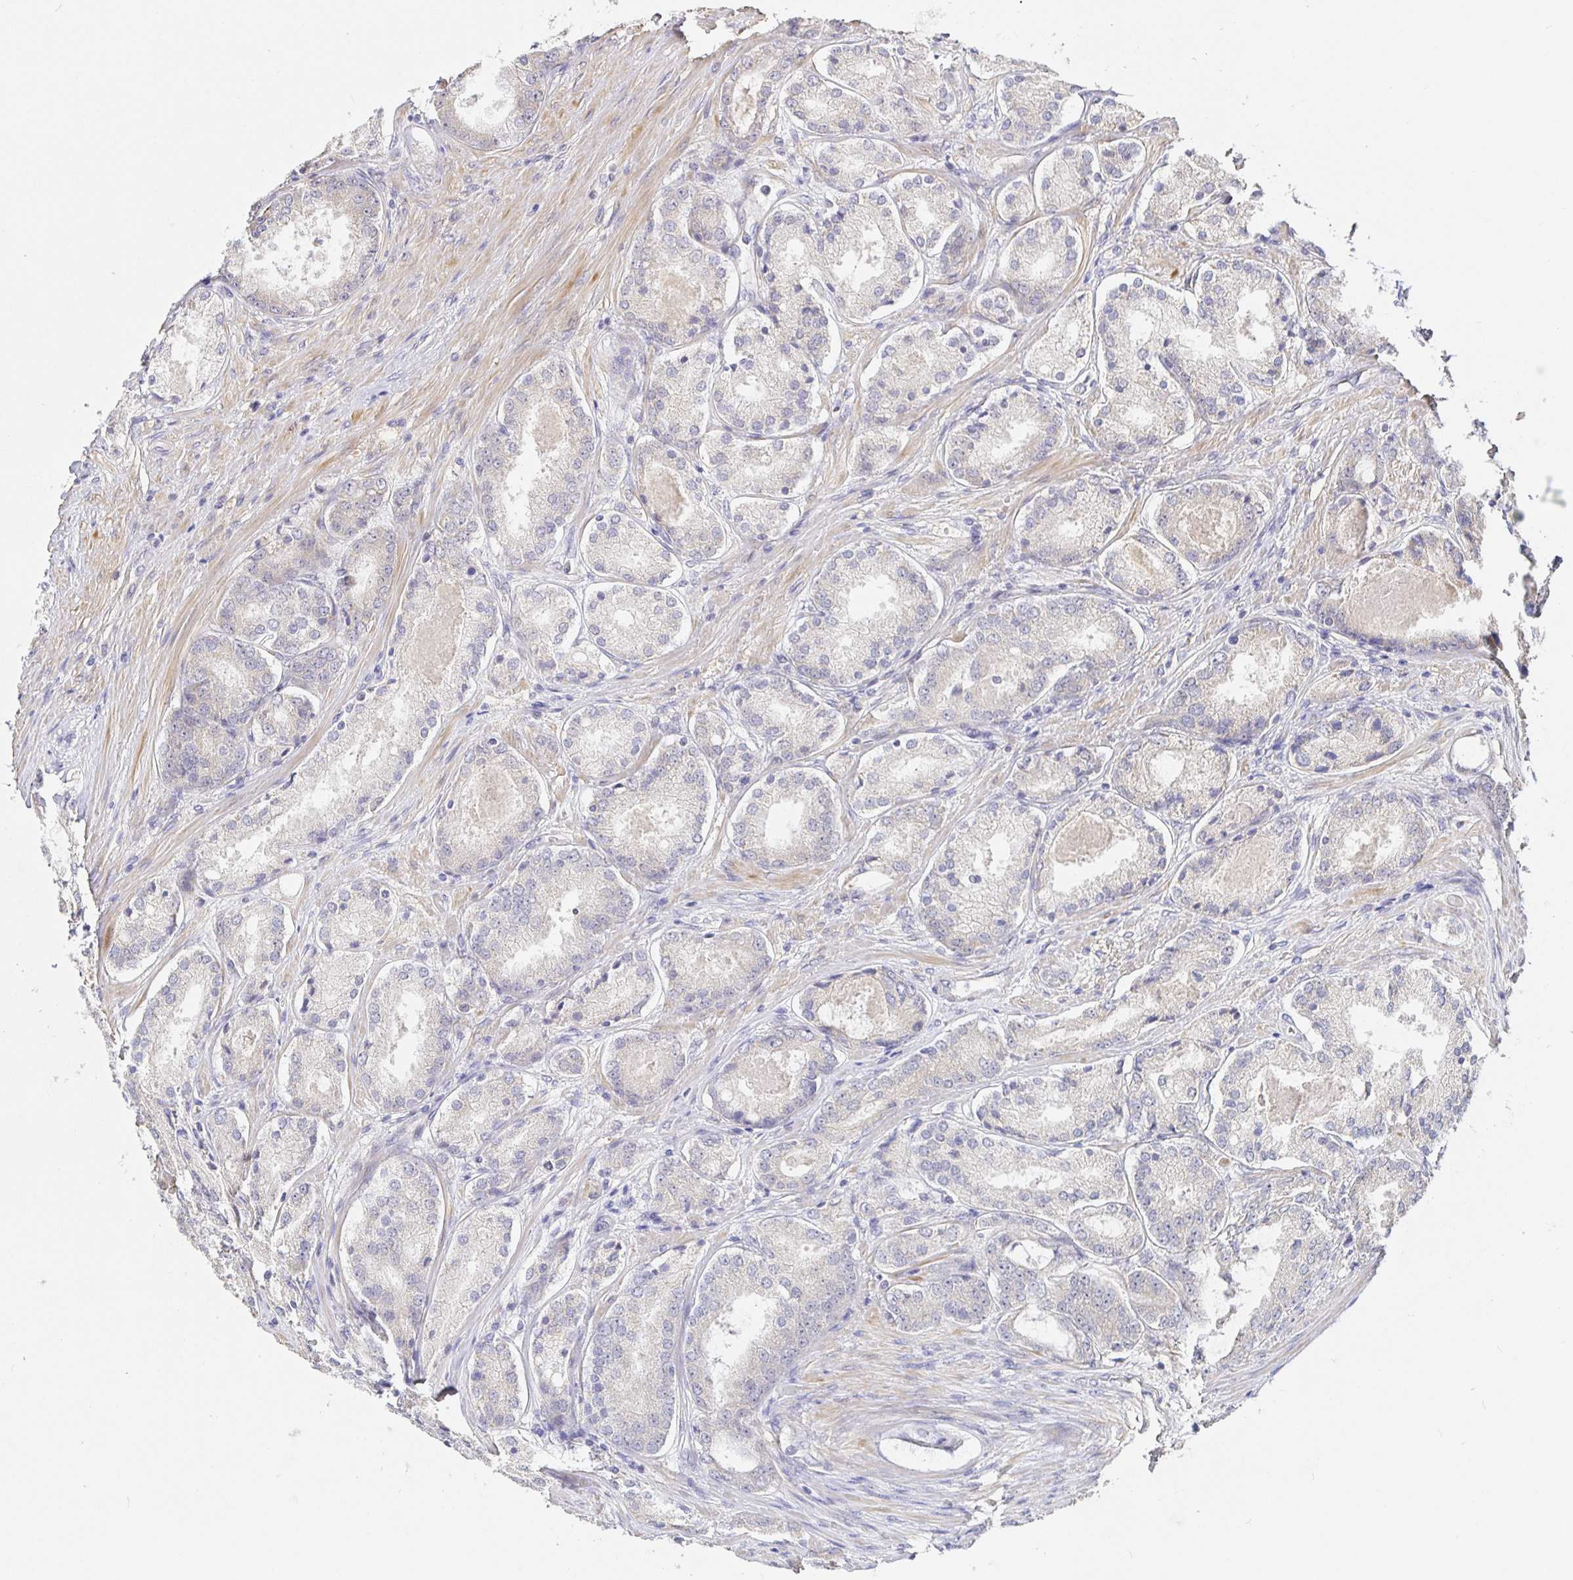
{"staining": {"intensity": "negative", "quantity": "none", "location": "none"}, "tissue": "prostate cancer", "cell_type": "Tumor cells", "image_type": "cancer", "snomed": [{"axis": "morphology", "description": "Adenocarcinoma, Low grade"}, {"axis": "topography", "description": "Prostate"}], "caption": "Protein analysis of adenocarcinoma (low-grade) (prostate) demonstrates no significant expression in tumor cells.", "gene": "ZDHHC11", "patient": {"sex": "male", "age": 68}}